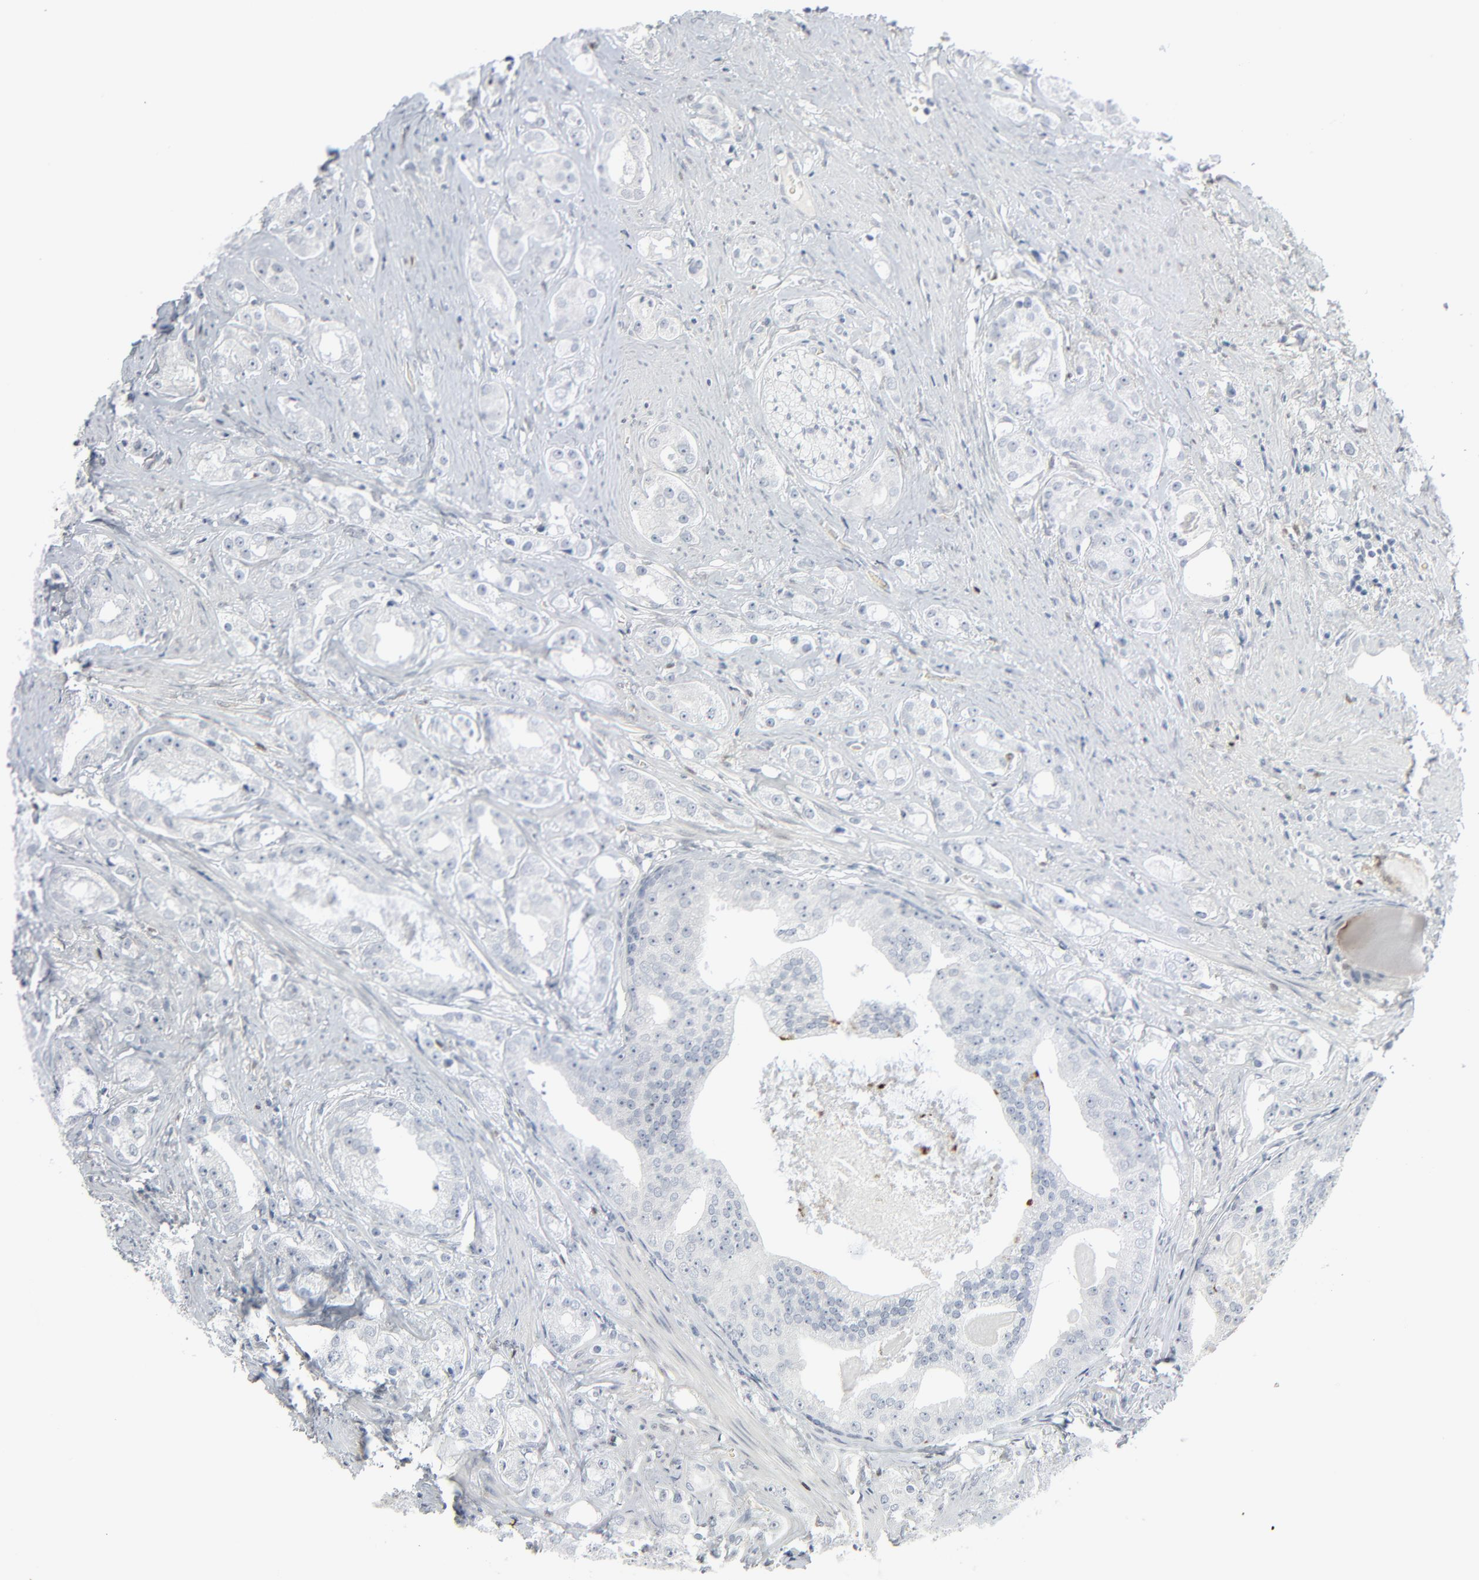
{"staining": {"intensity": "negative", "quantity": "none", "location": "none"}, "tissue": "prostate cancer", "cell_type": "Tumor cells", "image_type": "cancer", "snomed": [{"axis": "morphology", "description": "Adenocarcinoma, Low grade"}, {"axis": "topography", "description": "Prostate"}], "caption": "IHC photomicrograph of neoplastic tissue: human prostate cancer (adenocarcinoma (low-grade)) stained with DAB (3,3'-diaminobenzidine) reveals no significant protein expression in tumor cells. (Brightfield microscopy of DAB (3,3'-diaminobenzidine) IHC at high magnification).", "gene": "MITF", "patient": {"sex": "male", "age": 59}}